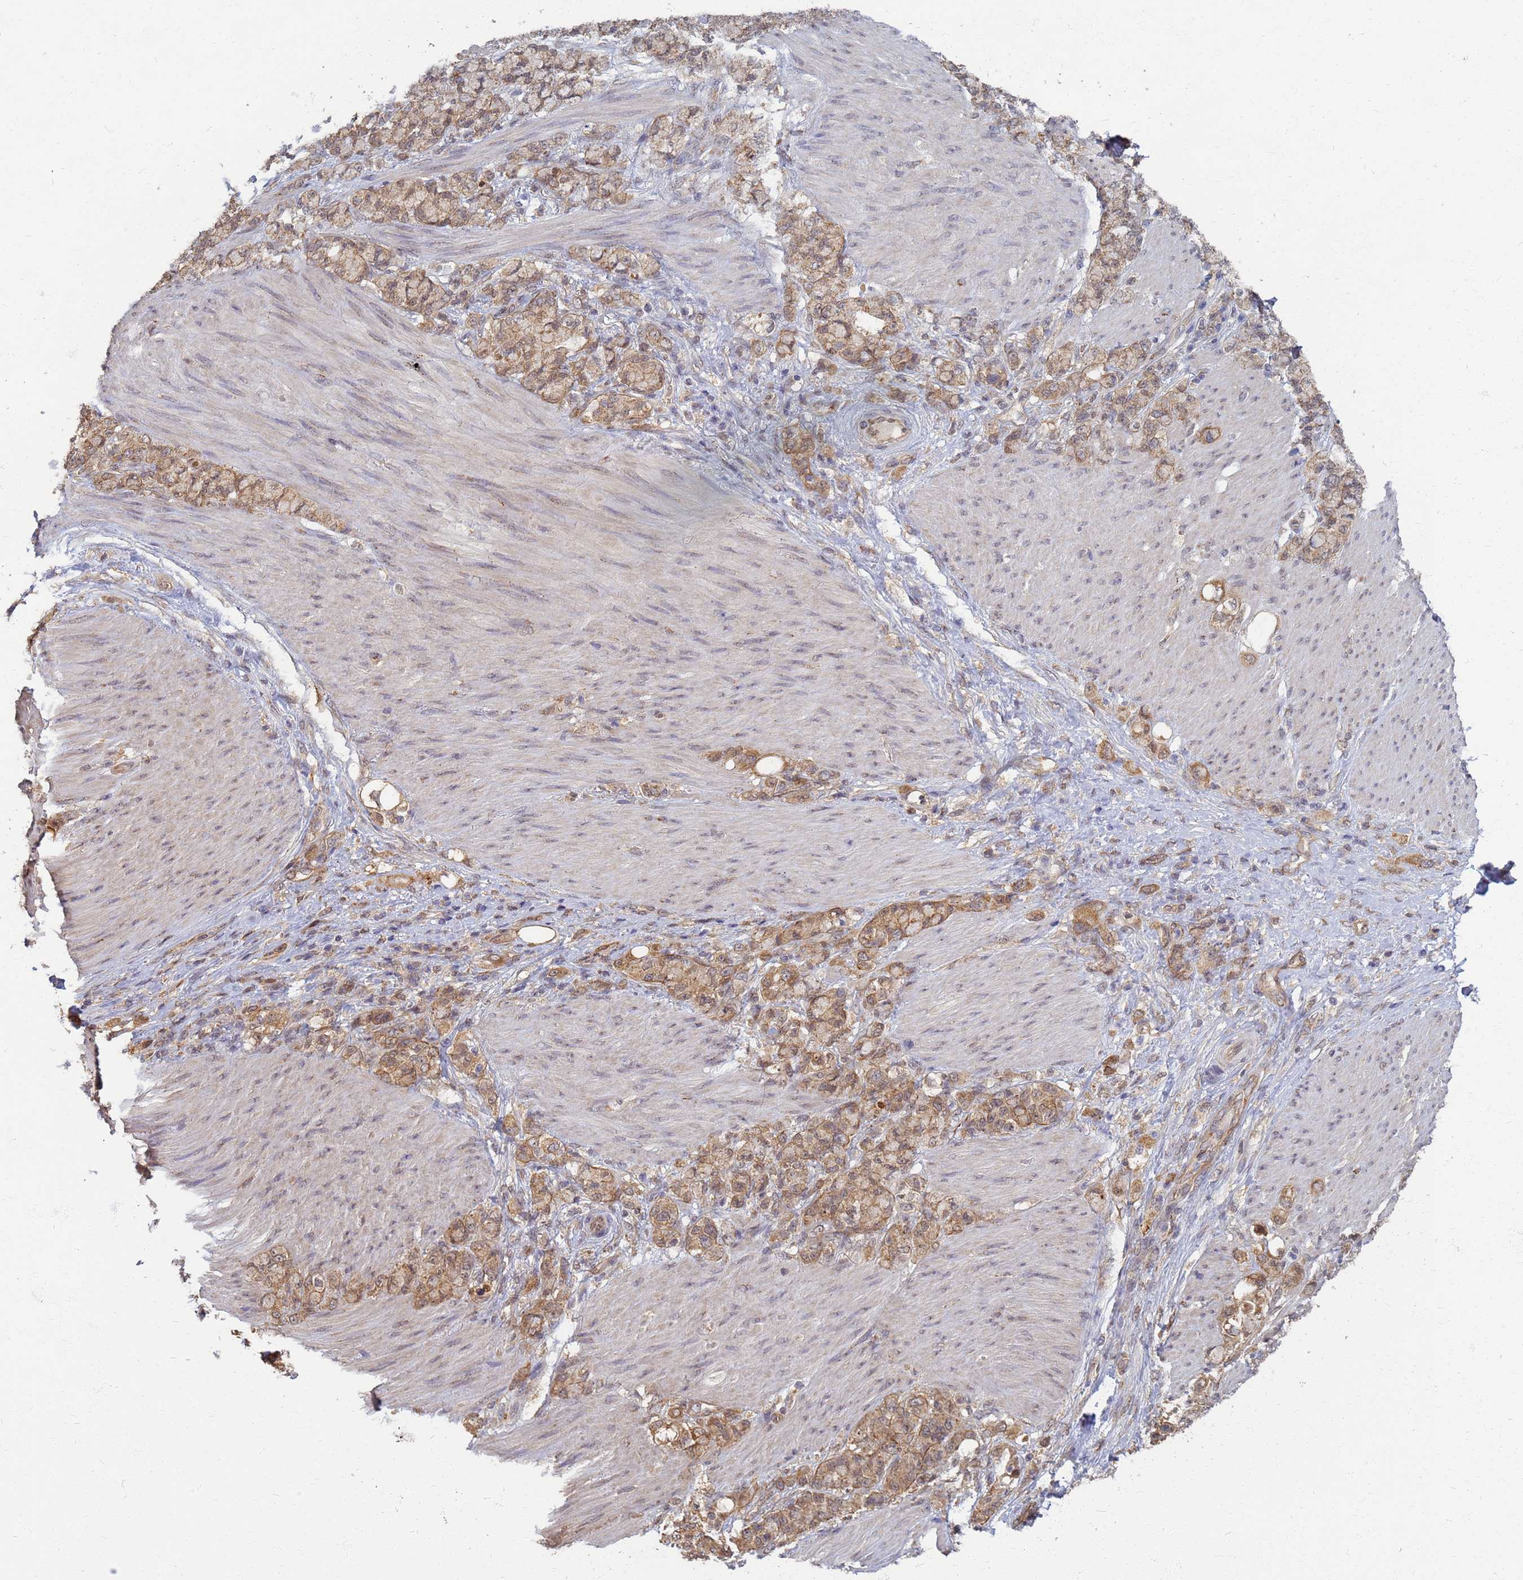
{"staining": {"intensity": "moderate", "quantity": ">75%", "location": "cytoplasmic/membranous"}, "tissue": "stomach cancer", "cell_type": "Tumor cells", "image_type": "cancer", "snomed": [{"axis": "morphology", "description": "Normal tissue, NOS"}, {"axis": "morphology", "description": "Adenocarcinoma, NOS"}, {"axis": "topography", "description": "Stomach"}], "caption": "A high-resolution histopathology image shows immunohistochemistry (IHC) staining of stomach cancer, which displays moderate cytoplasmic/membranous expression in about >75% of tumor cells.", "gene": "ITGB4", "patient": {"sex": "female", "age": 79}}